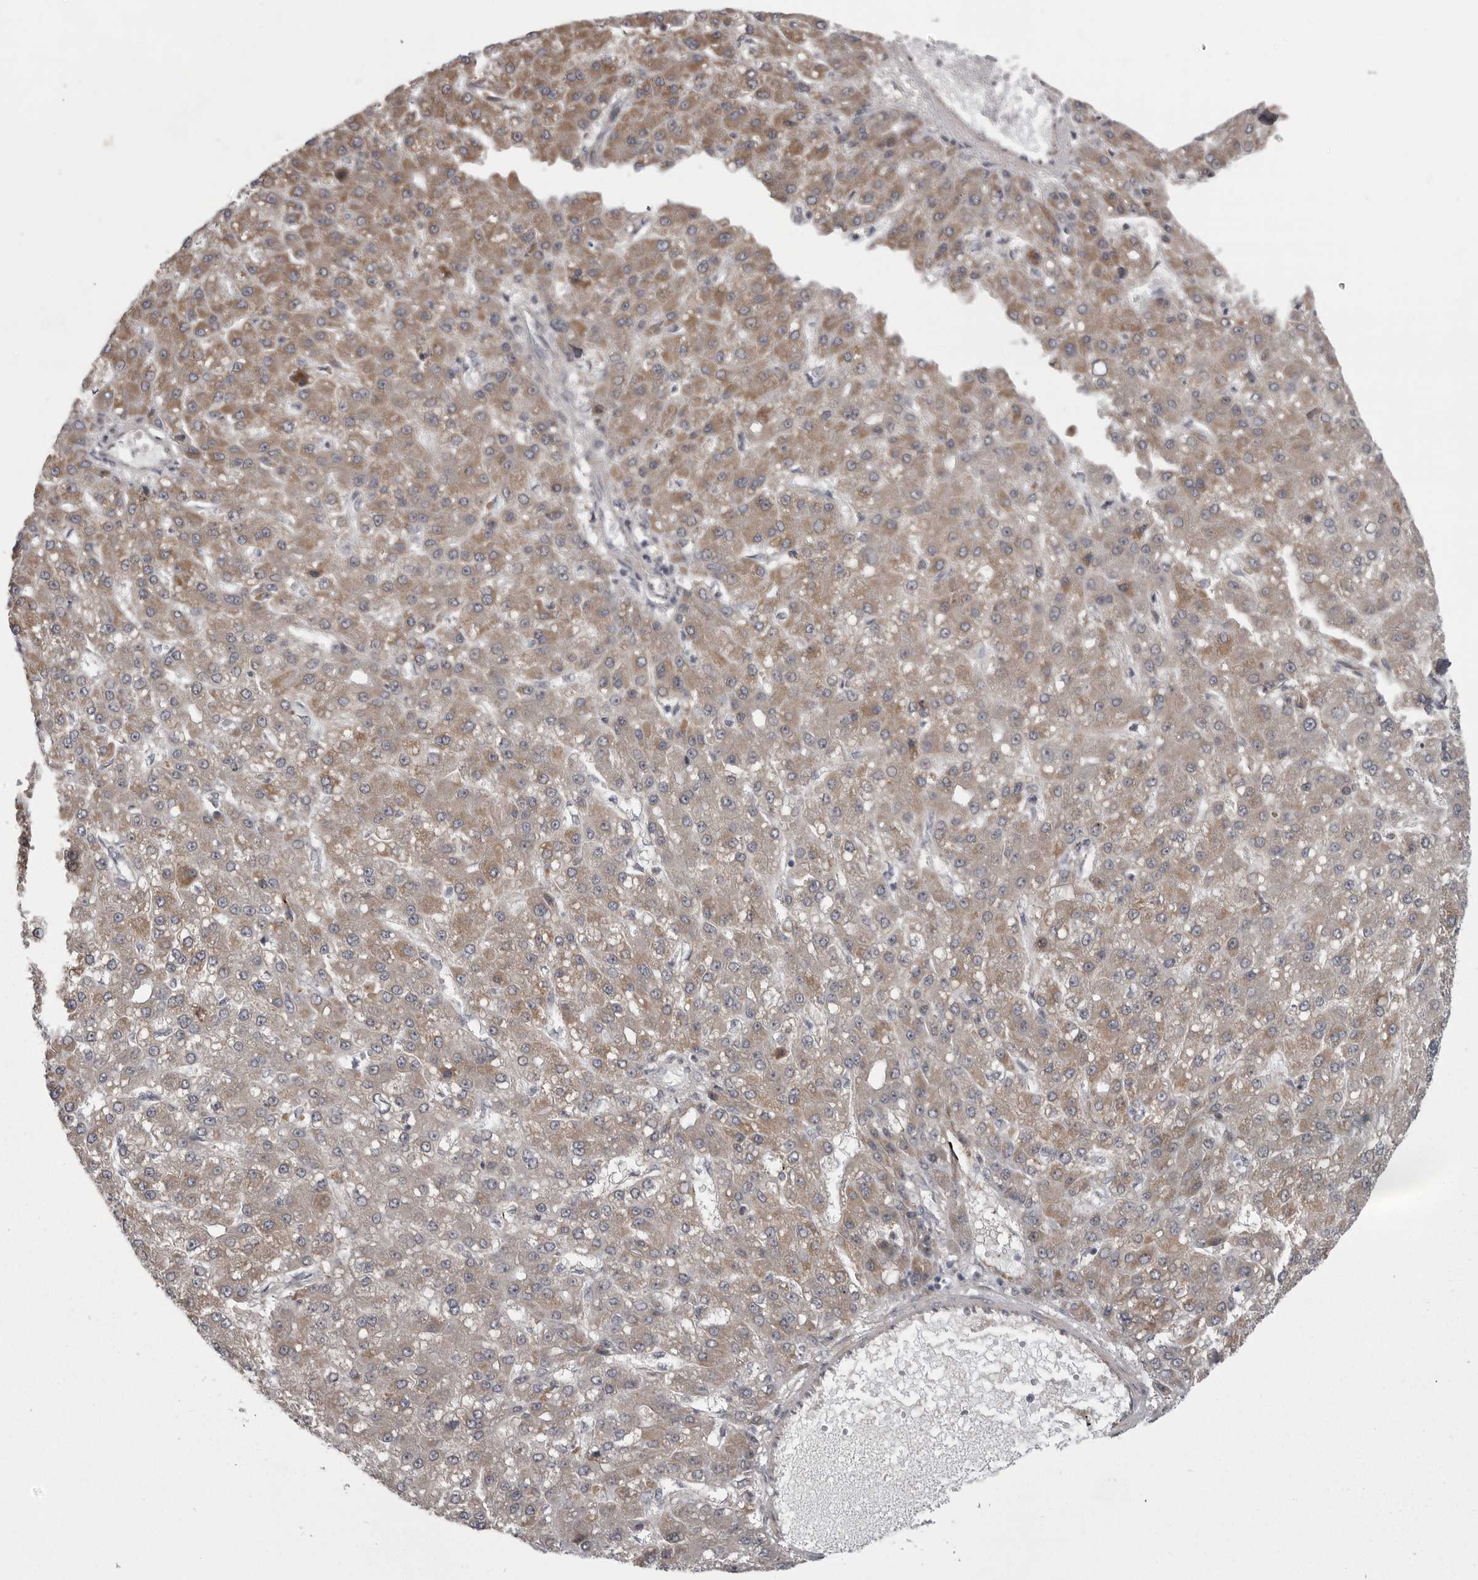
{"staining": {"intensity": "weak", "quantity": "25%-75%", "location": "cytoplasmic/membranous"}, "tissue": "liver cancer", "cell_type": "Tumor cells", "image_type": "cancer", "snomed": [{"axis": "morphology", "description": "Carcinoma, Hepatocellular, NOS"}, {"axis": "topography", "description": "Liver"}], "caption": "Liver cancer (hepatocellular carcinoma) tissue shows weak cytoplasmic/membranous positivity in about 25%-75% of tumor cells (Brightfield microscopy of DAB IHC at high magnification).", "gene": "PPP1R9A", "patient": {"sex": "male", "age": 67}}